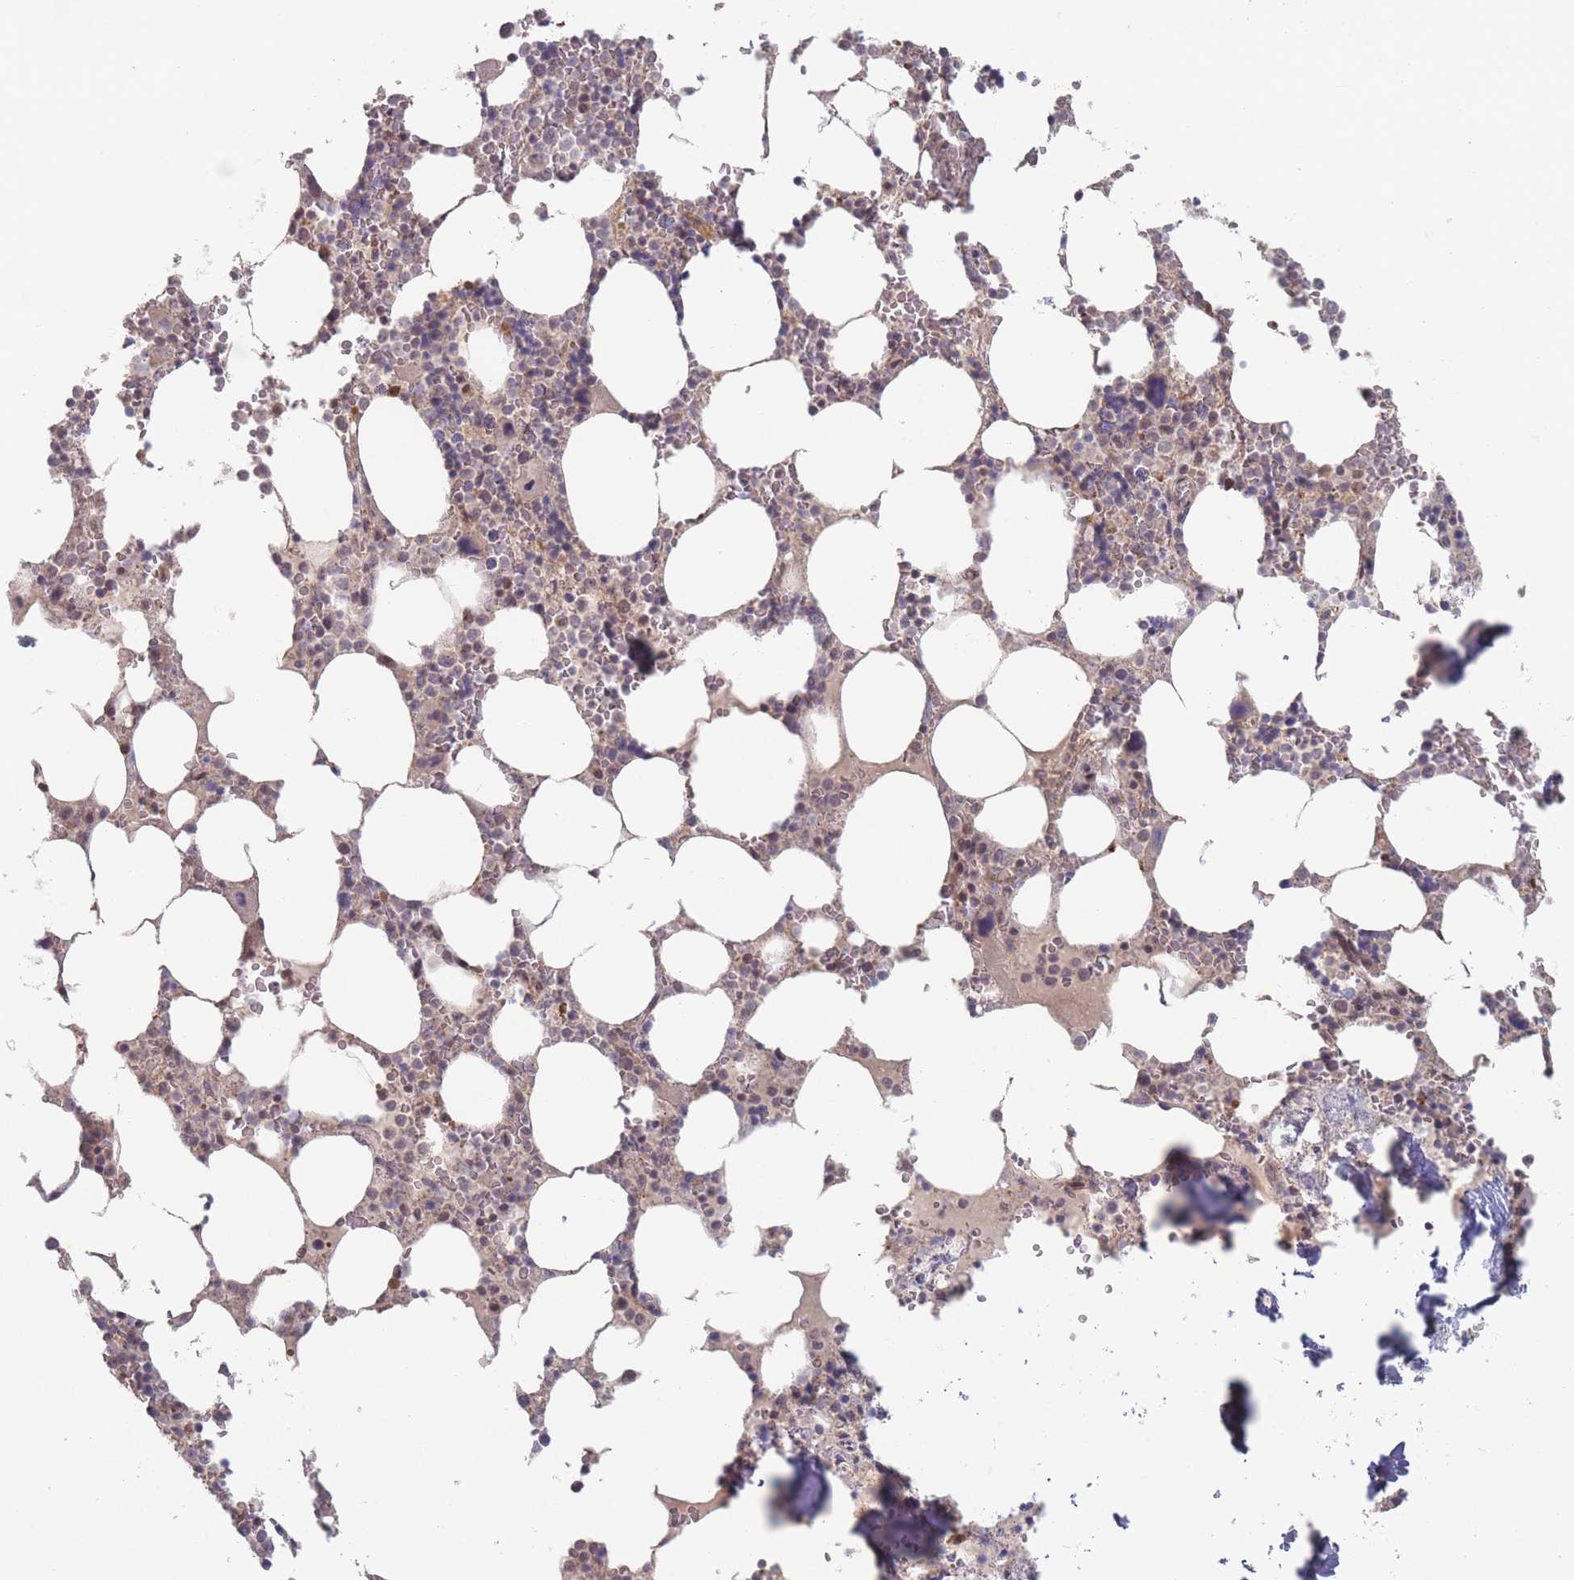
{"staining": {"intensity": "weak", "quantity": "25%-75%", "location": "cytoplasmic/membranous"}, "tissue": "bone marrow", "cell_type": "Hematopoietic cells", "image_type": "normal", "snomed": [{"axis": "morphology", "description": "Normal tissue, NOS"}, {"axis": "topography", "description": "Bone marrow"}], "caption": "Immunohistochemical staining of unremarkable bone marrow displays low levels of weak cytoplasmic/membranous staining in approximately 25%-75% of hematopoietic cells. The staining was performed using DAB (3,3'-diaminobenzidine) to visualize the protein expression in brown, while the nuclei were stained in blue with hematoxylin (Magnification: 20x).", "gene": "CNTRL", "patient": {"sex": "male", "age": 64}}